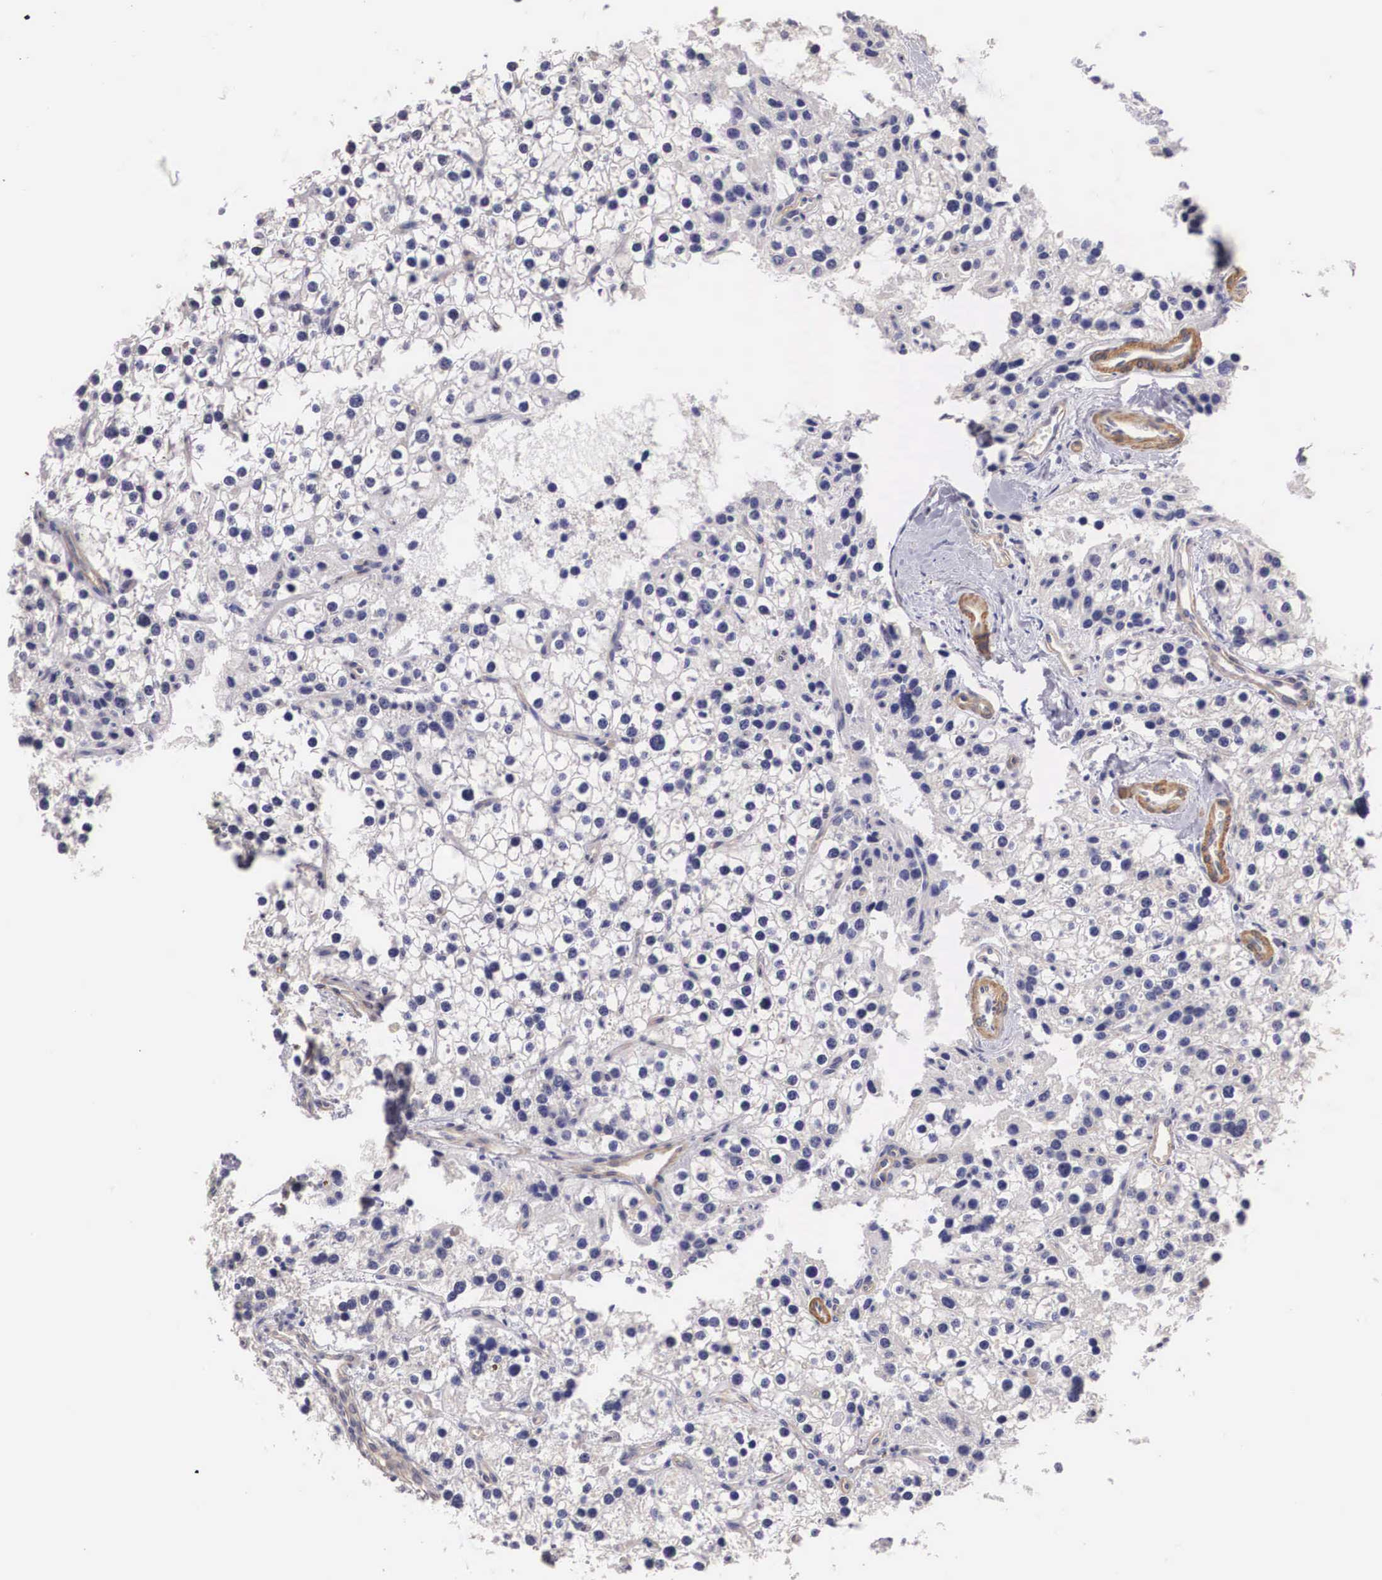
{"staining": {"intensity": "negative", "quantity": "none", "location": "none"}, "tissue": "parathyroid gland", "cell_type": "Glandular cells", "image_type": "normal", "snomed": [{"axis": "morphology", "description": "Normal tissue, NOS"}, {"axis": "topography", "description": "Parathyroid gland"}], "caption": "DAB (3,3'-diaminobenzidine) immunohistochemical staining of unremarkable human parathyroid gland demonstrates no significant expression in glandular cells. (DAB IHC visualized using brightfield microscopy, high magnification).", "gene": "ENOX2", "patient": {"sex": "female", "age": 54}}